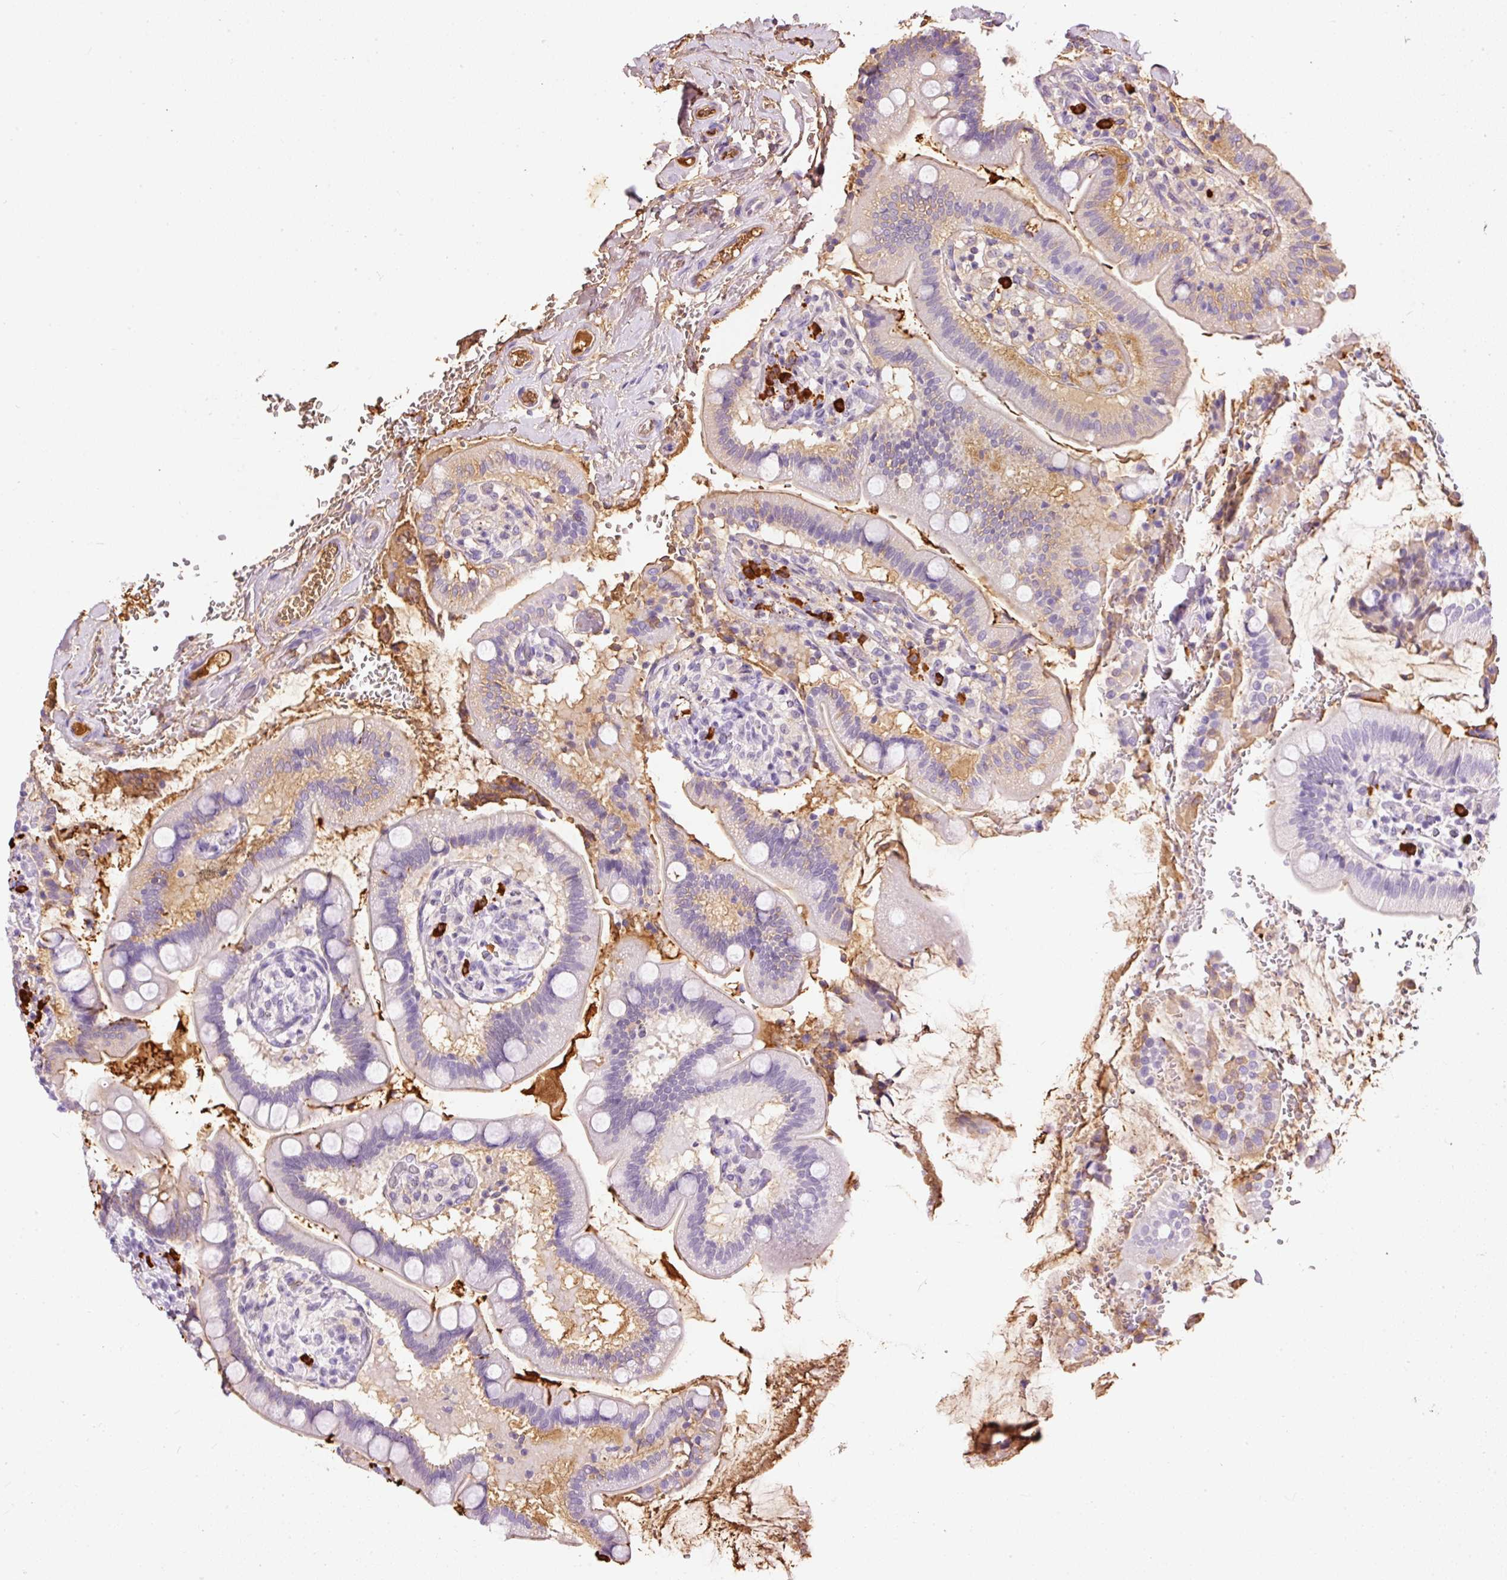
{"staining": {"intensity": "weak", "quantity": "25%-75%", "location": "cytoplasmic/membranous"}, "tissue": "small intestine", "cell_type": "Glandular cells", "image_type": "normal", "snomed": [{"axis": "morphology", "description": "Normal tissue, NOS"}, {"axis": "topography", "description": "Small intestine"}], "caption": "DAB immunohistochemical staining of normal human small intestine displays weak cytoplasmic/membranous protein staining in approximately 25%-75% of glandular cells. (Brightfield microscopy of DAB IHC at high magnification).", "gene": "PRPF38B", "patient": {"sex": "female", "age": 64}}